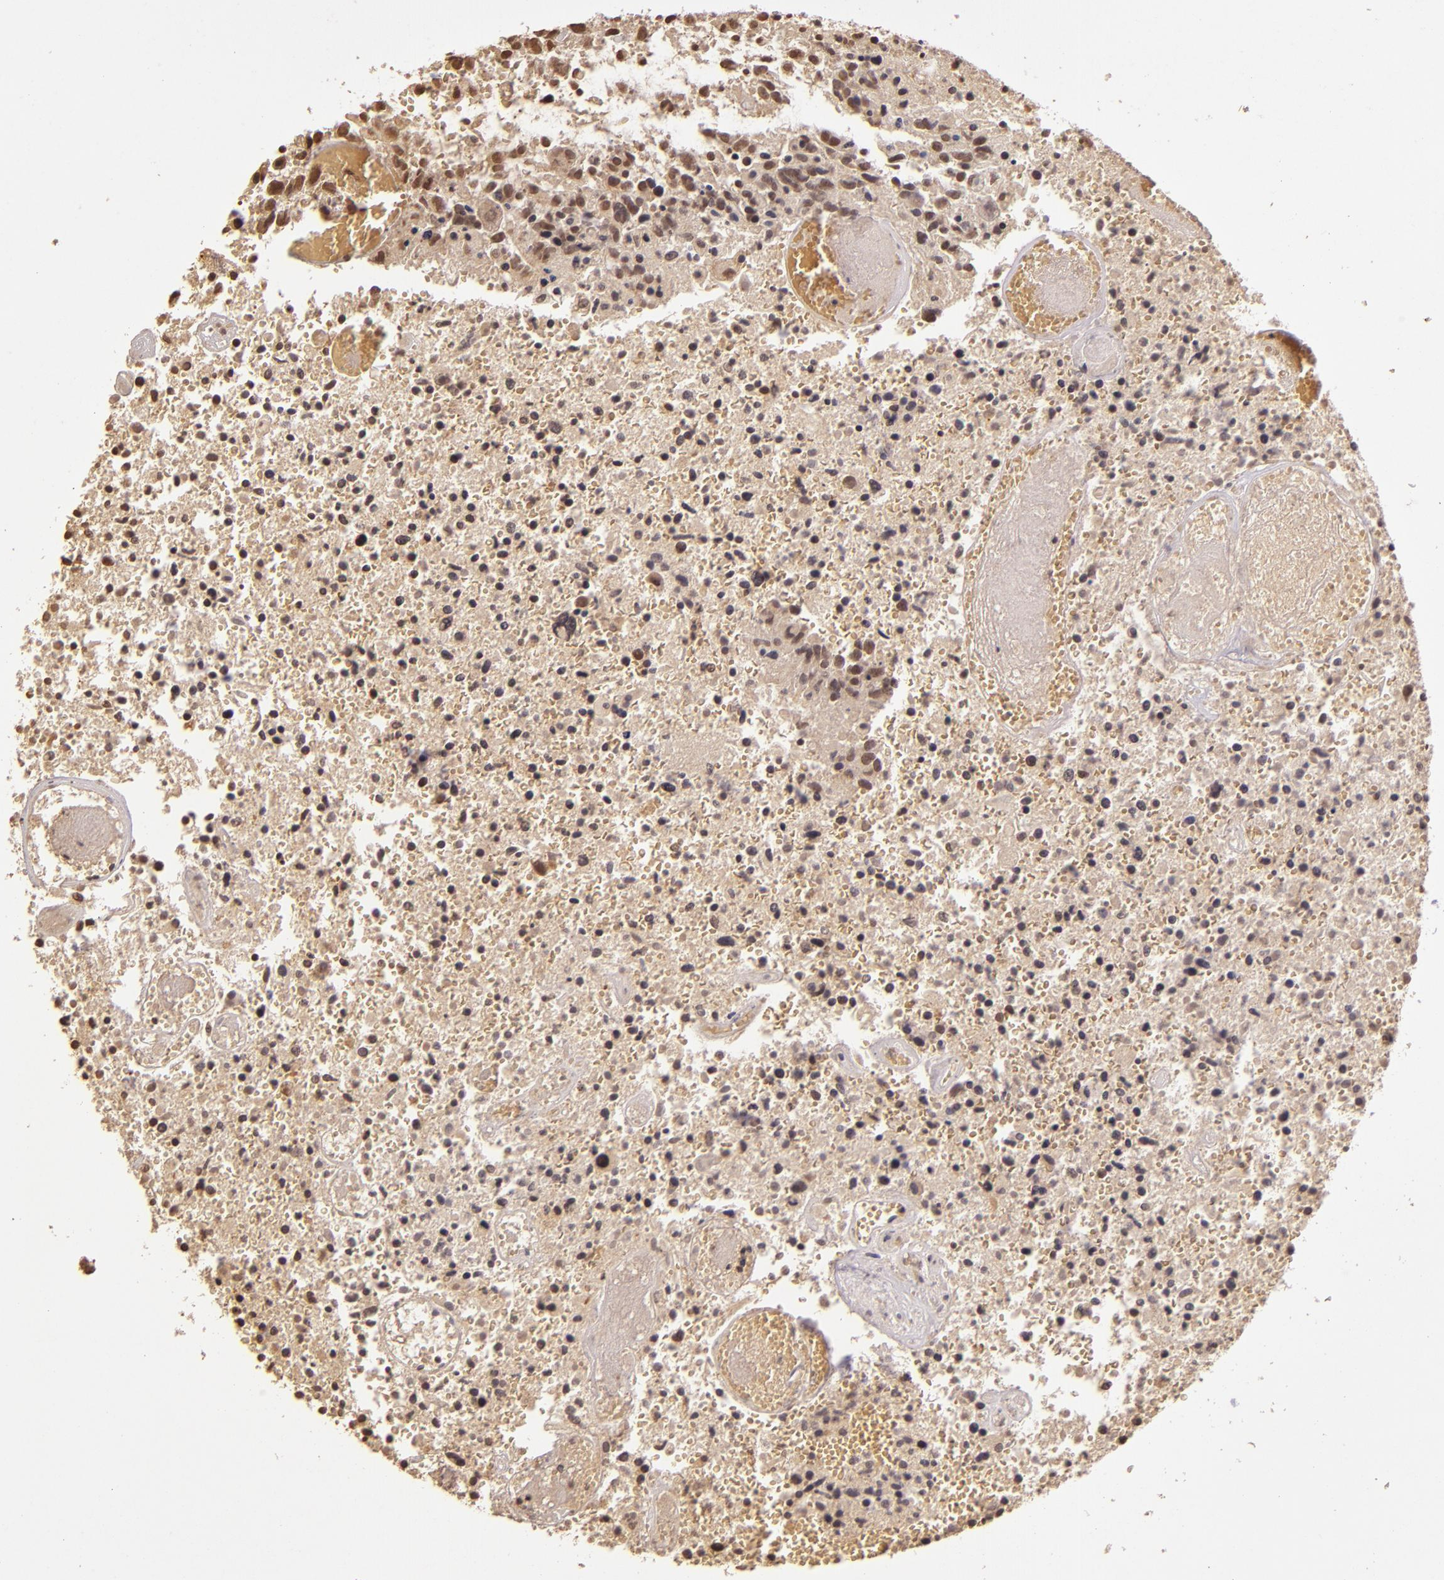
{"staining": {"intensity": "weak", "quantity": ">75%", "location": "cytoplasmic/membranous,nuclear"}, "tissue": "glioma", "cell_type": "Tumor cells", "image_type": "cancer", "snomed": [{"axis": "morphology", "description": "Glioma, malignant, High grade"}, {"axis": "topography", "description": "Brain"}], "caption": "Immunohistochemistry (IHC) (DAB) staining of human glioma demonstrates weak cytoplasmic/membranous and nuclear protein staining in approximately >75% of tumor cells. The staining is performed using DAB brown chromogen to label protein expression. The nuclei are counter-stained blue using hematoxylin.", "gene": "CUL1", "patient": {"sex": "male", "age": 72}}